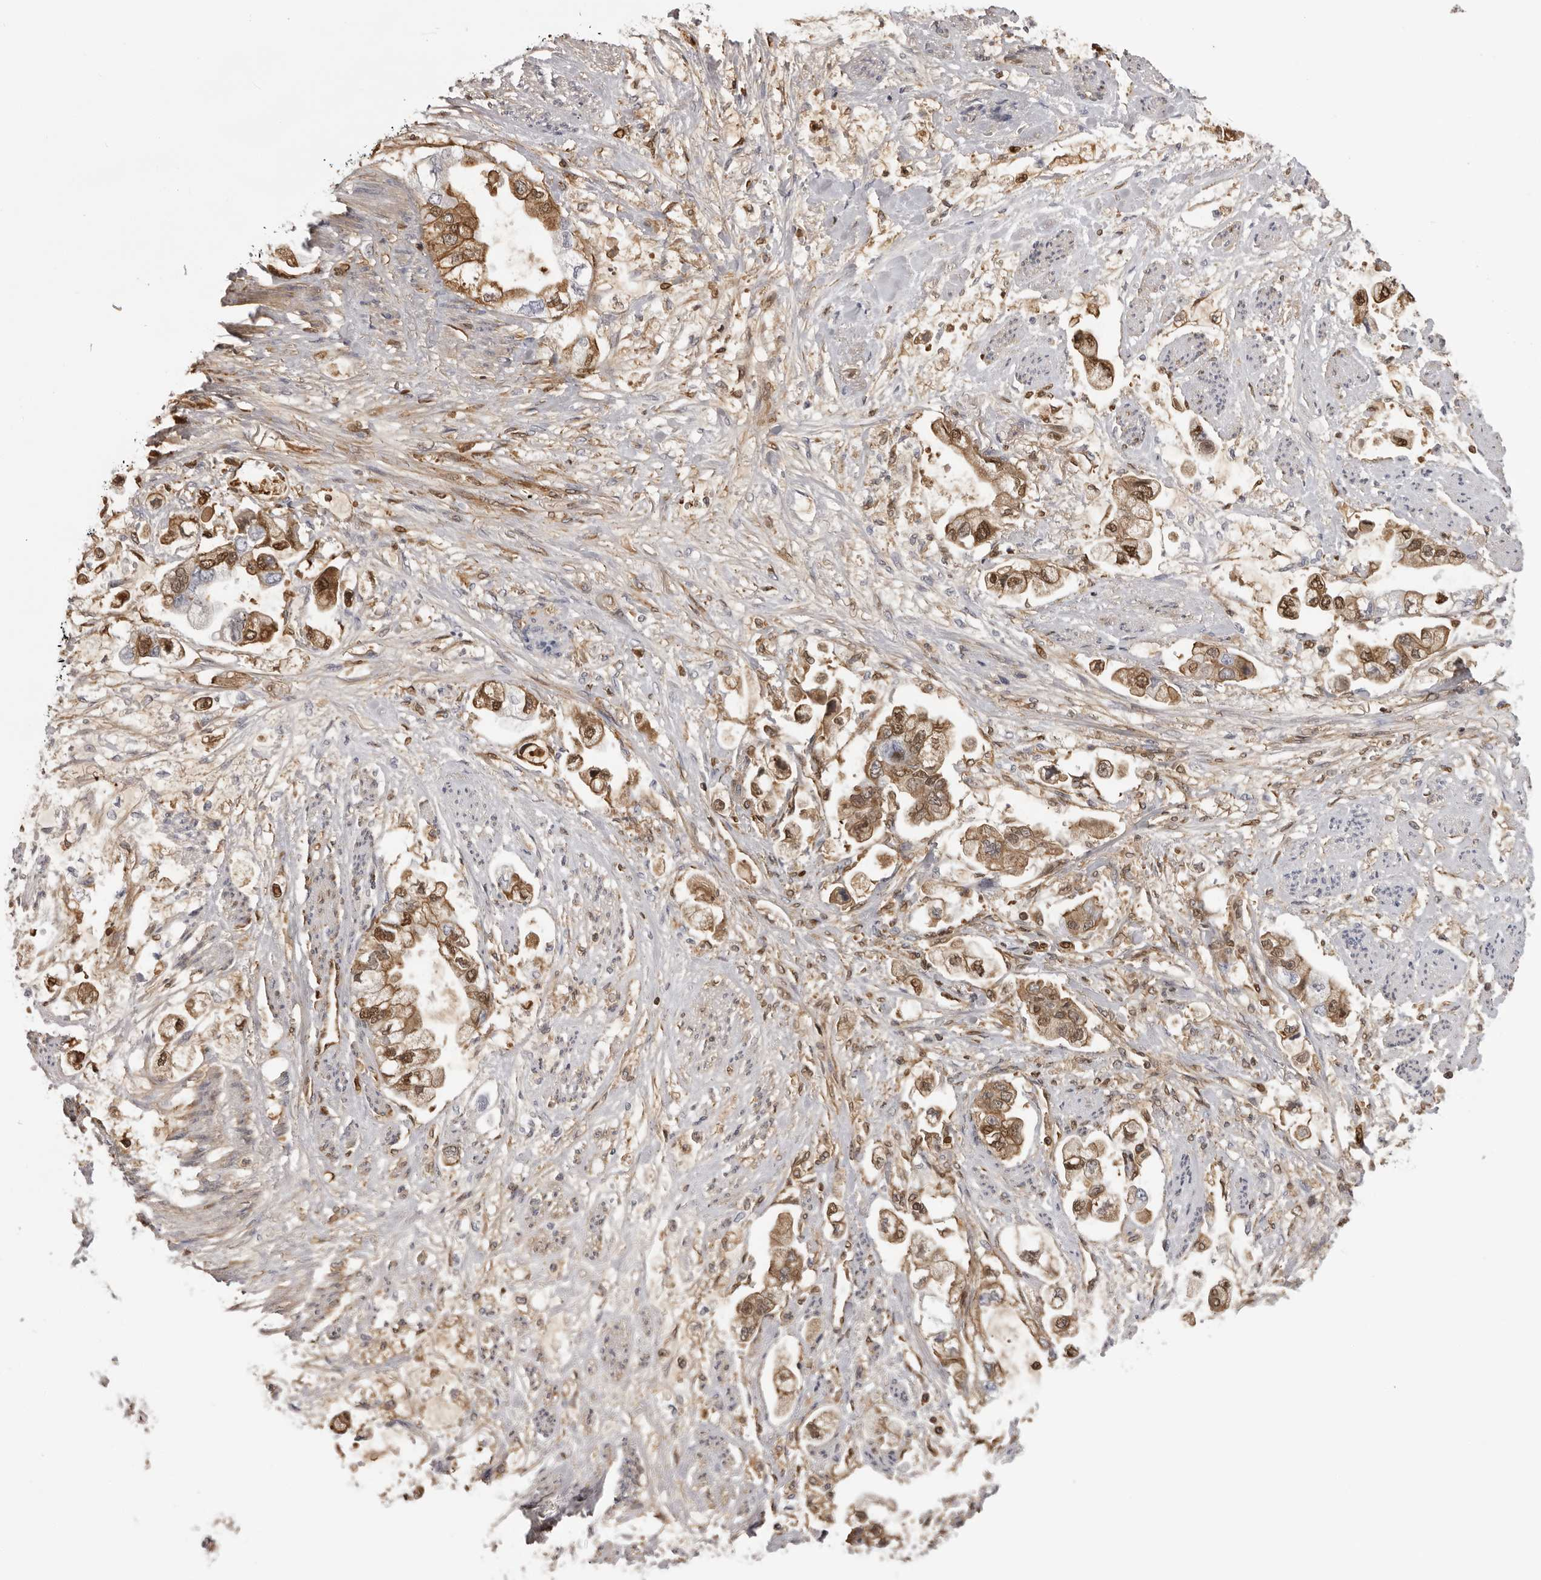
{"staining": {"intensity": "moderate", "quantity": ">75%", "location": "cytoplasmic/membranous,nuclear"}, "tissue": "stomach cancer", "cell_type": "Tumor cells", "image_type": "cancer", "snomed": [{"axis": "morphology", "description": "Adenocarcinoma, NOS"}, {"axis": "topography", "description": "Stomach"}], "caption": "An IHC micrograph of tumor tissue is shown. Protein staining in brown labels moderate cytoplasmic/membranous and nuclear positivity in stomach adenocarcinoma within tumor cells. (Brightfield microscopy of DAB IHC at high magnification).", "gene": "PLEKHF2", "patient": {"sex": "male", "age": 62}}